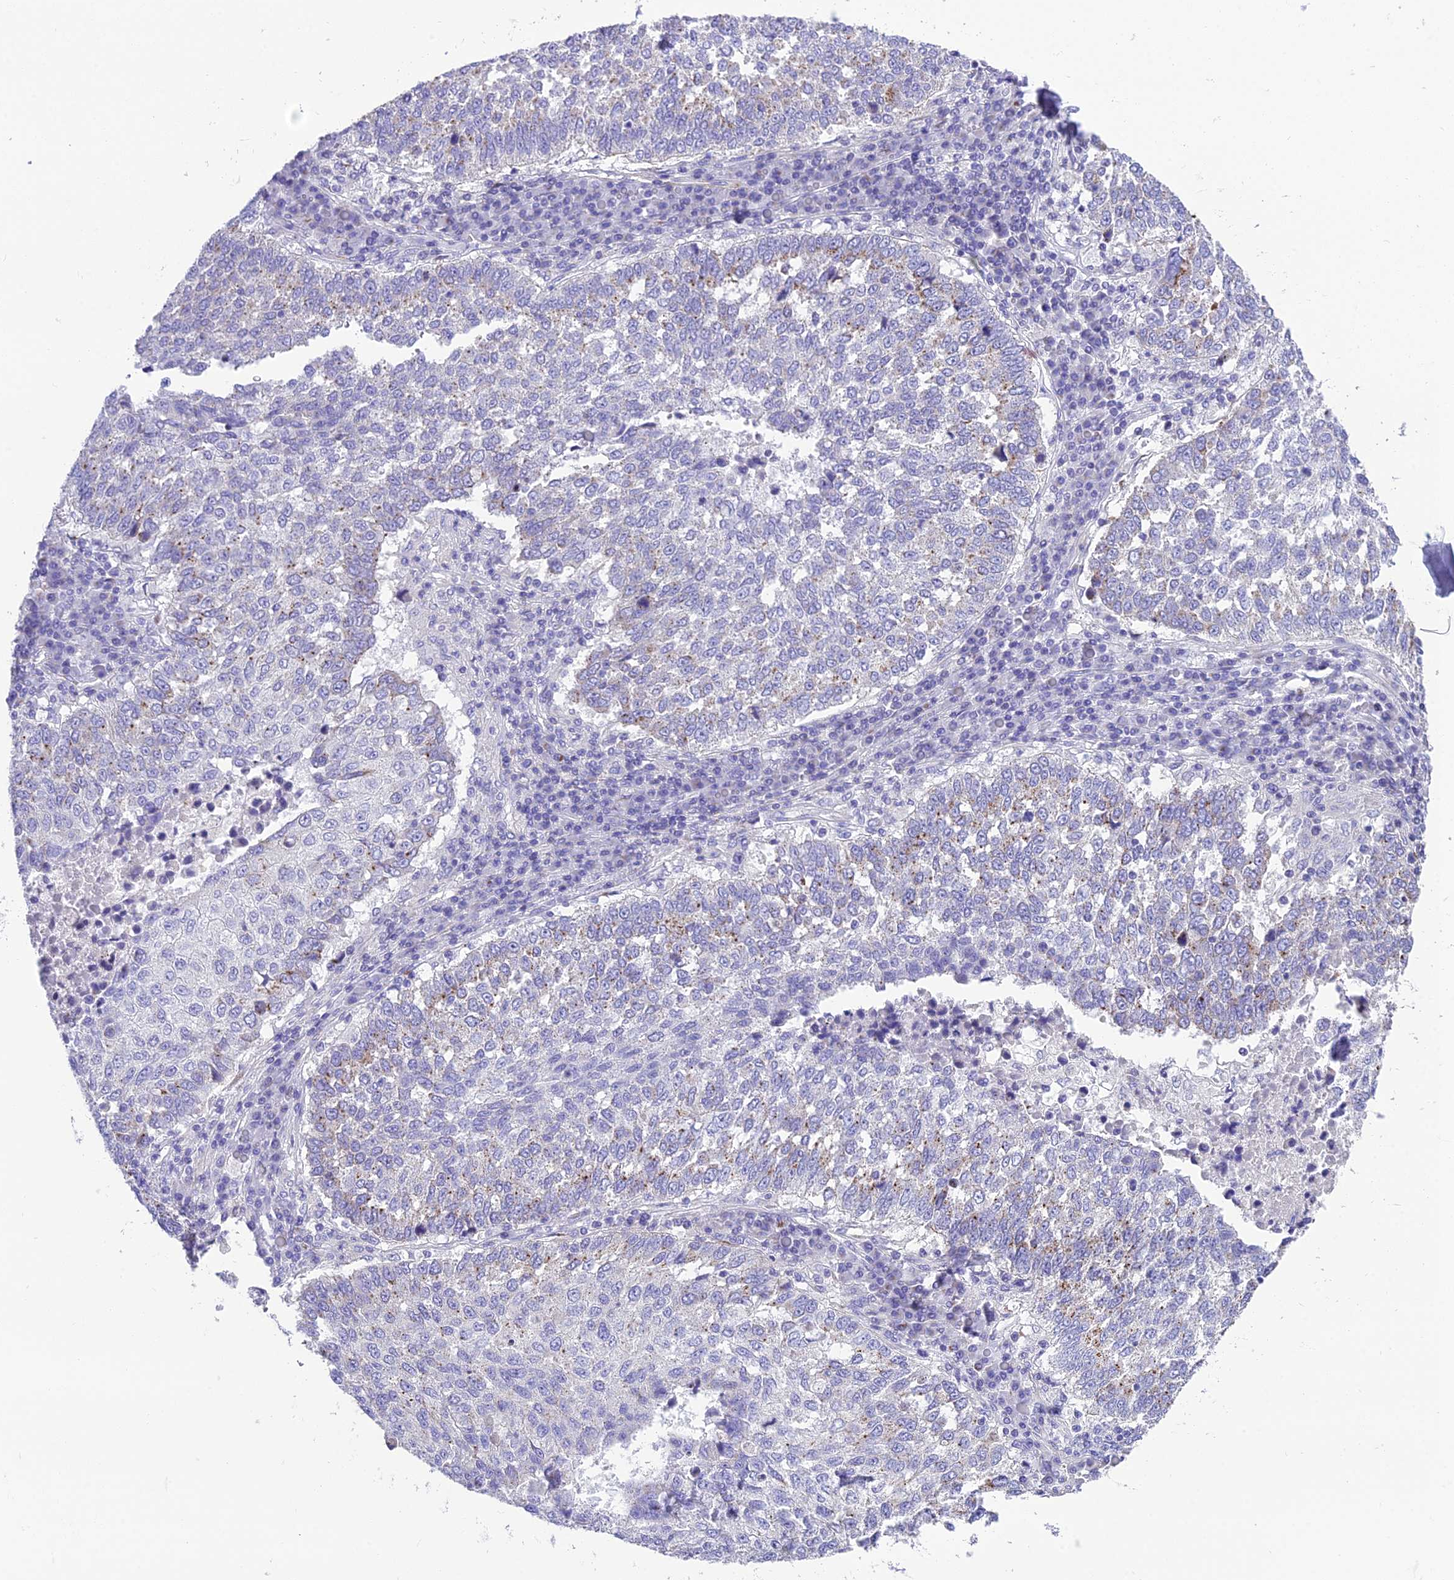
{"staining": {"intensity": "moderate", "quantity": "<25%", "location": "cytoplasmic/membranous"}, "tissue": "lung cancer", "cell_type": "Tumor cells", "image_type": "cancer", "snomed": [{"axis": "morphology", "description": "Squamous cell carcinoma, NOS"}, {"axis": "topography", "description": "Lung"}], "caption": "Lung cancer stained with a brown dye demonstrates moderate cytoplasmic/membranous positive positivity in about <25% of tumor cells.", "gene": "GFRA1", "patient": {"sex": "male", "age": 73}}